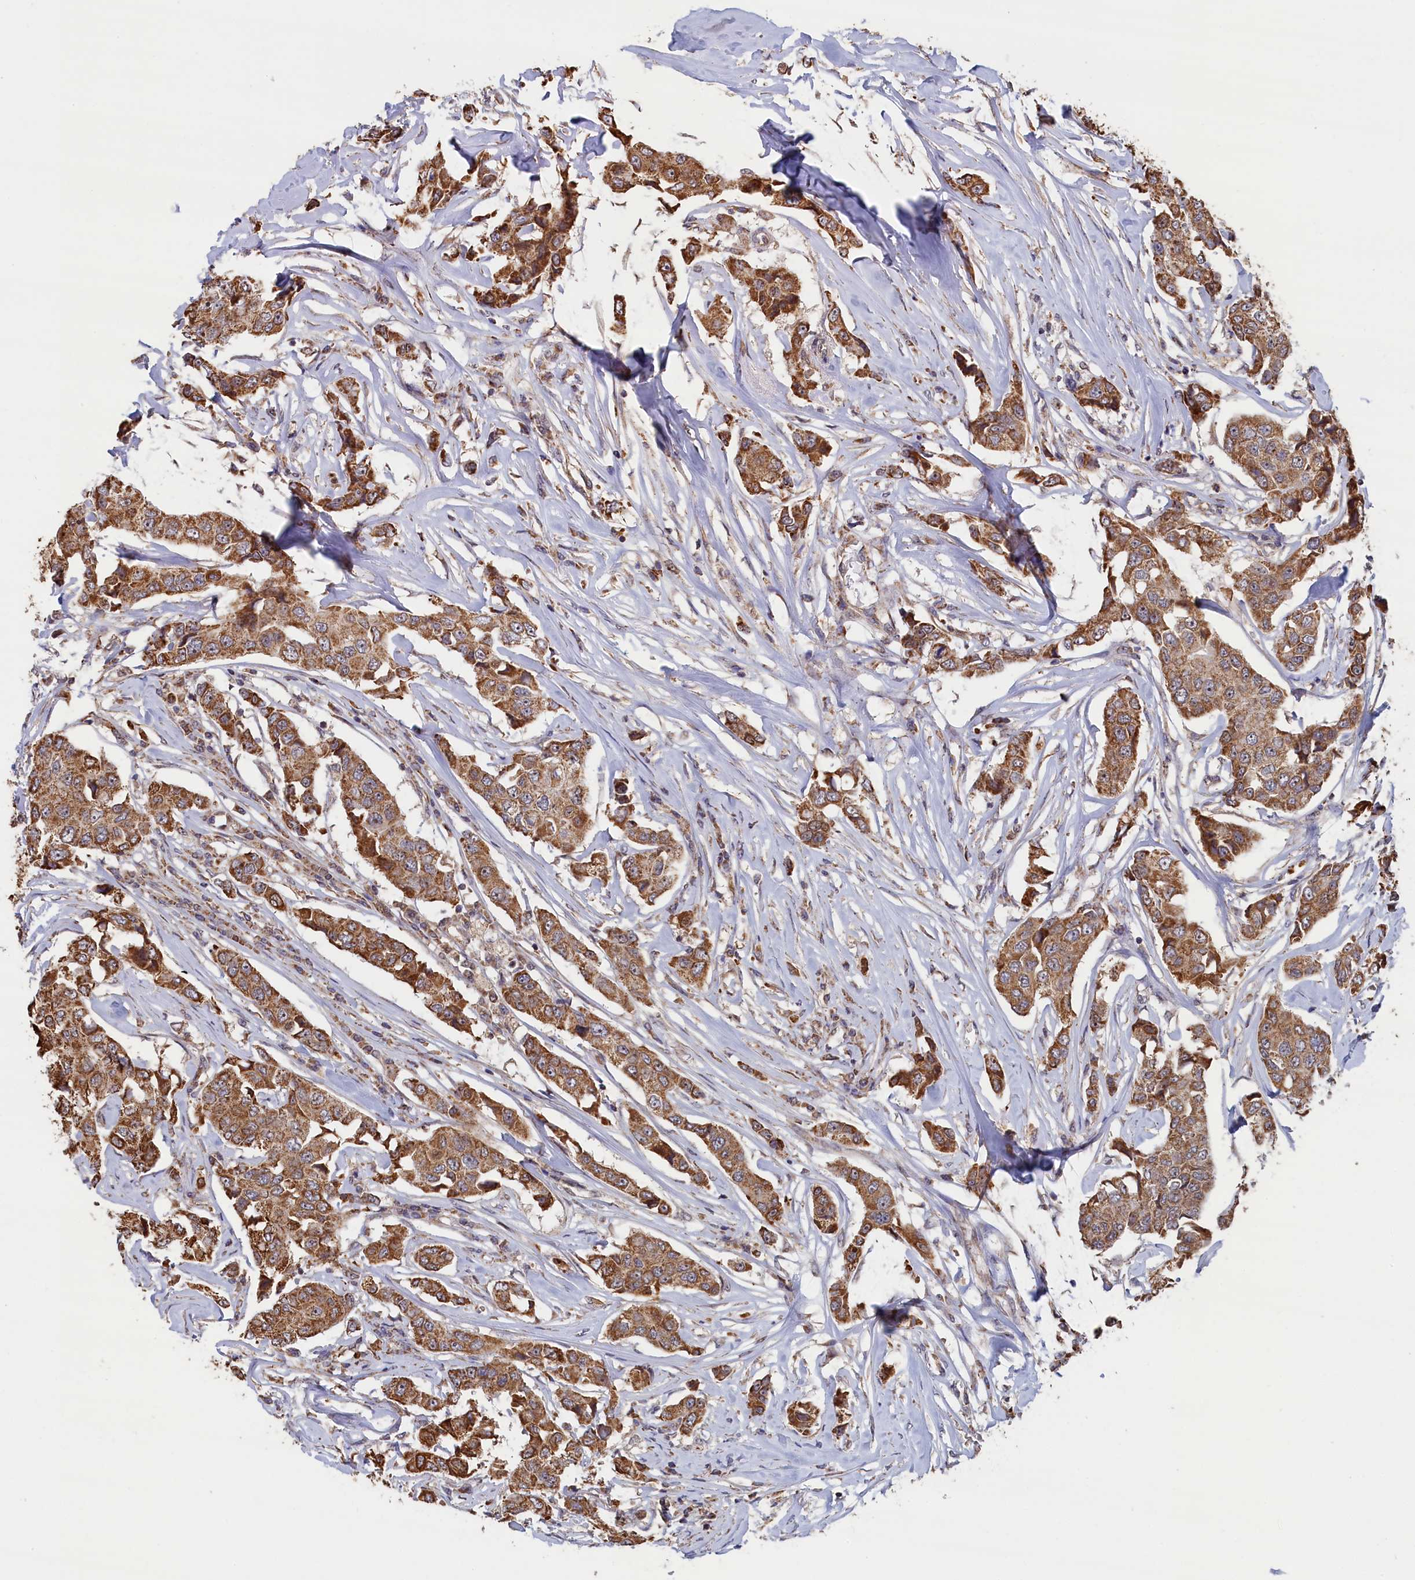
{"staining": {"intensity": "moderate", "quantity": ">75%", "location": "cytoplasmic/membranous"}, "tissue": "breast cancer", "cell_type": "Tumor cells", "image_type": "cancer", "snomed": [{"axis": "morphology", "description": "Duct carcinoma"}, {"axis": "topography", "description": "Breast"}], "caption": "IHC of breast cancer exhibits medium levels of moderate cytoplasmic/membranous staining in about >75% of tumor cells.", "gene": "ZNF816", "patient": {"sex": "female", "age": 80}}